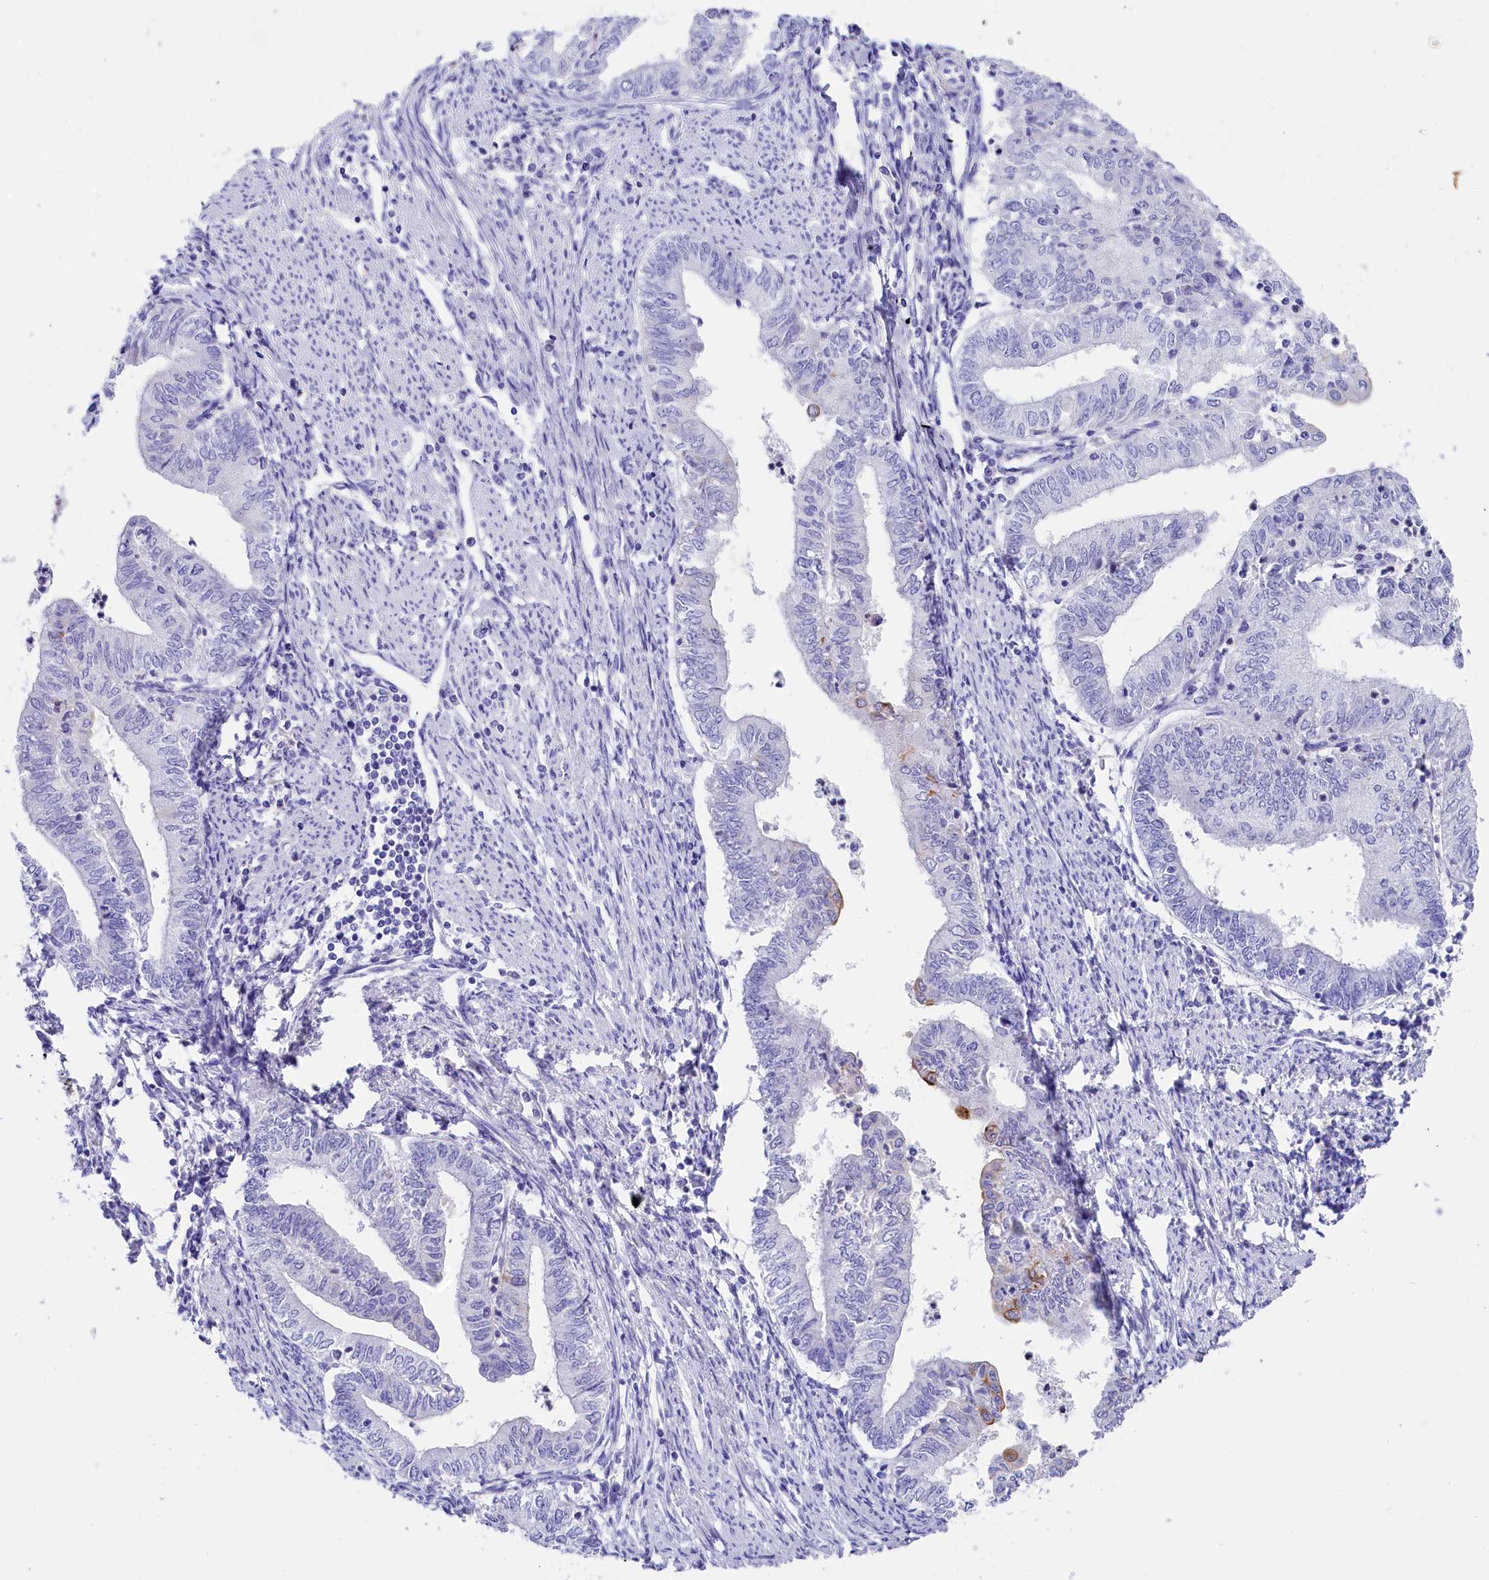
{"staining": {"intensity": "negative", "quantity": "none", "location": "none"}, "tissue": "endometrial cancer", "cell_type": "Tumor cells", "image_type": "cancer", "snomed": [{"axis": "morphology", "description": "Adenocarcinoma, NOS"}, {"axis": "topography", "description": "Endometrium"}], "caption": "Endometrial cancer stained for a protein using immunohistochemistry demonstrates no positivity tumor cells.", "gene": "SULT2A1", "patient": {"sex": "female", "age": 66}}